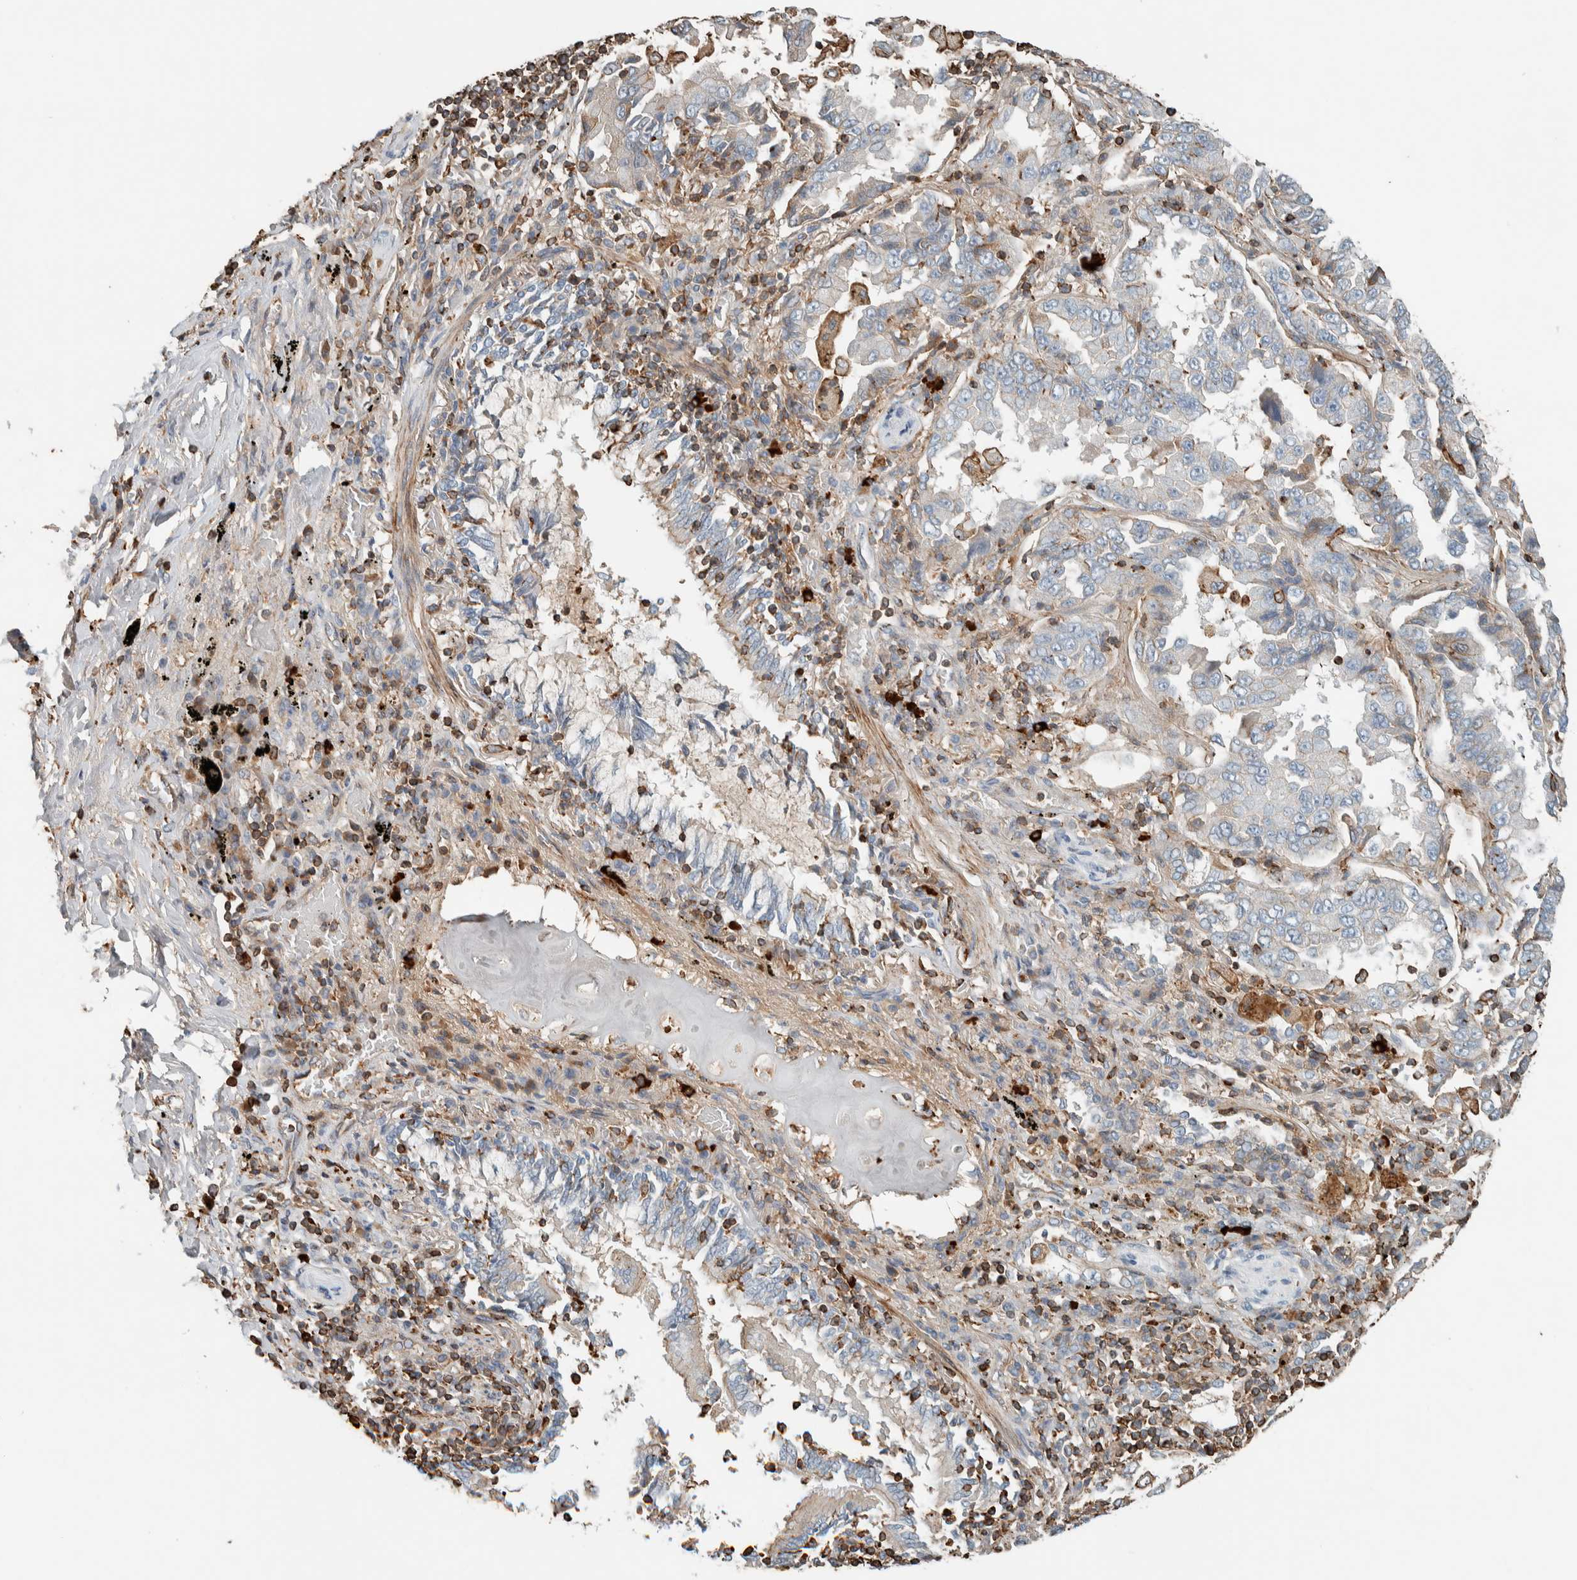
{"staining": {"intensity": "moderate", "quantity": "<25%", "location": "cytoplasmic/membranous"}, "tissue": "lung cancer", "cell_type": "Tumor cells", "image_type": "cancer", "snomed": [{"axis": "morphology", "description": "Adenocarcinoma, NOS"}, {"axis": "topography", "description": "Lung"}], "caption": "Protein staining exhibits moderate cytoplasmic/membranous staining in about <25% of tumor cells in adenocarcinoma (lung).", "gene": "CTBP2", "patient": {"sex": "female", "age": 51}}